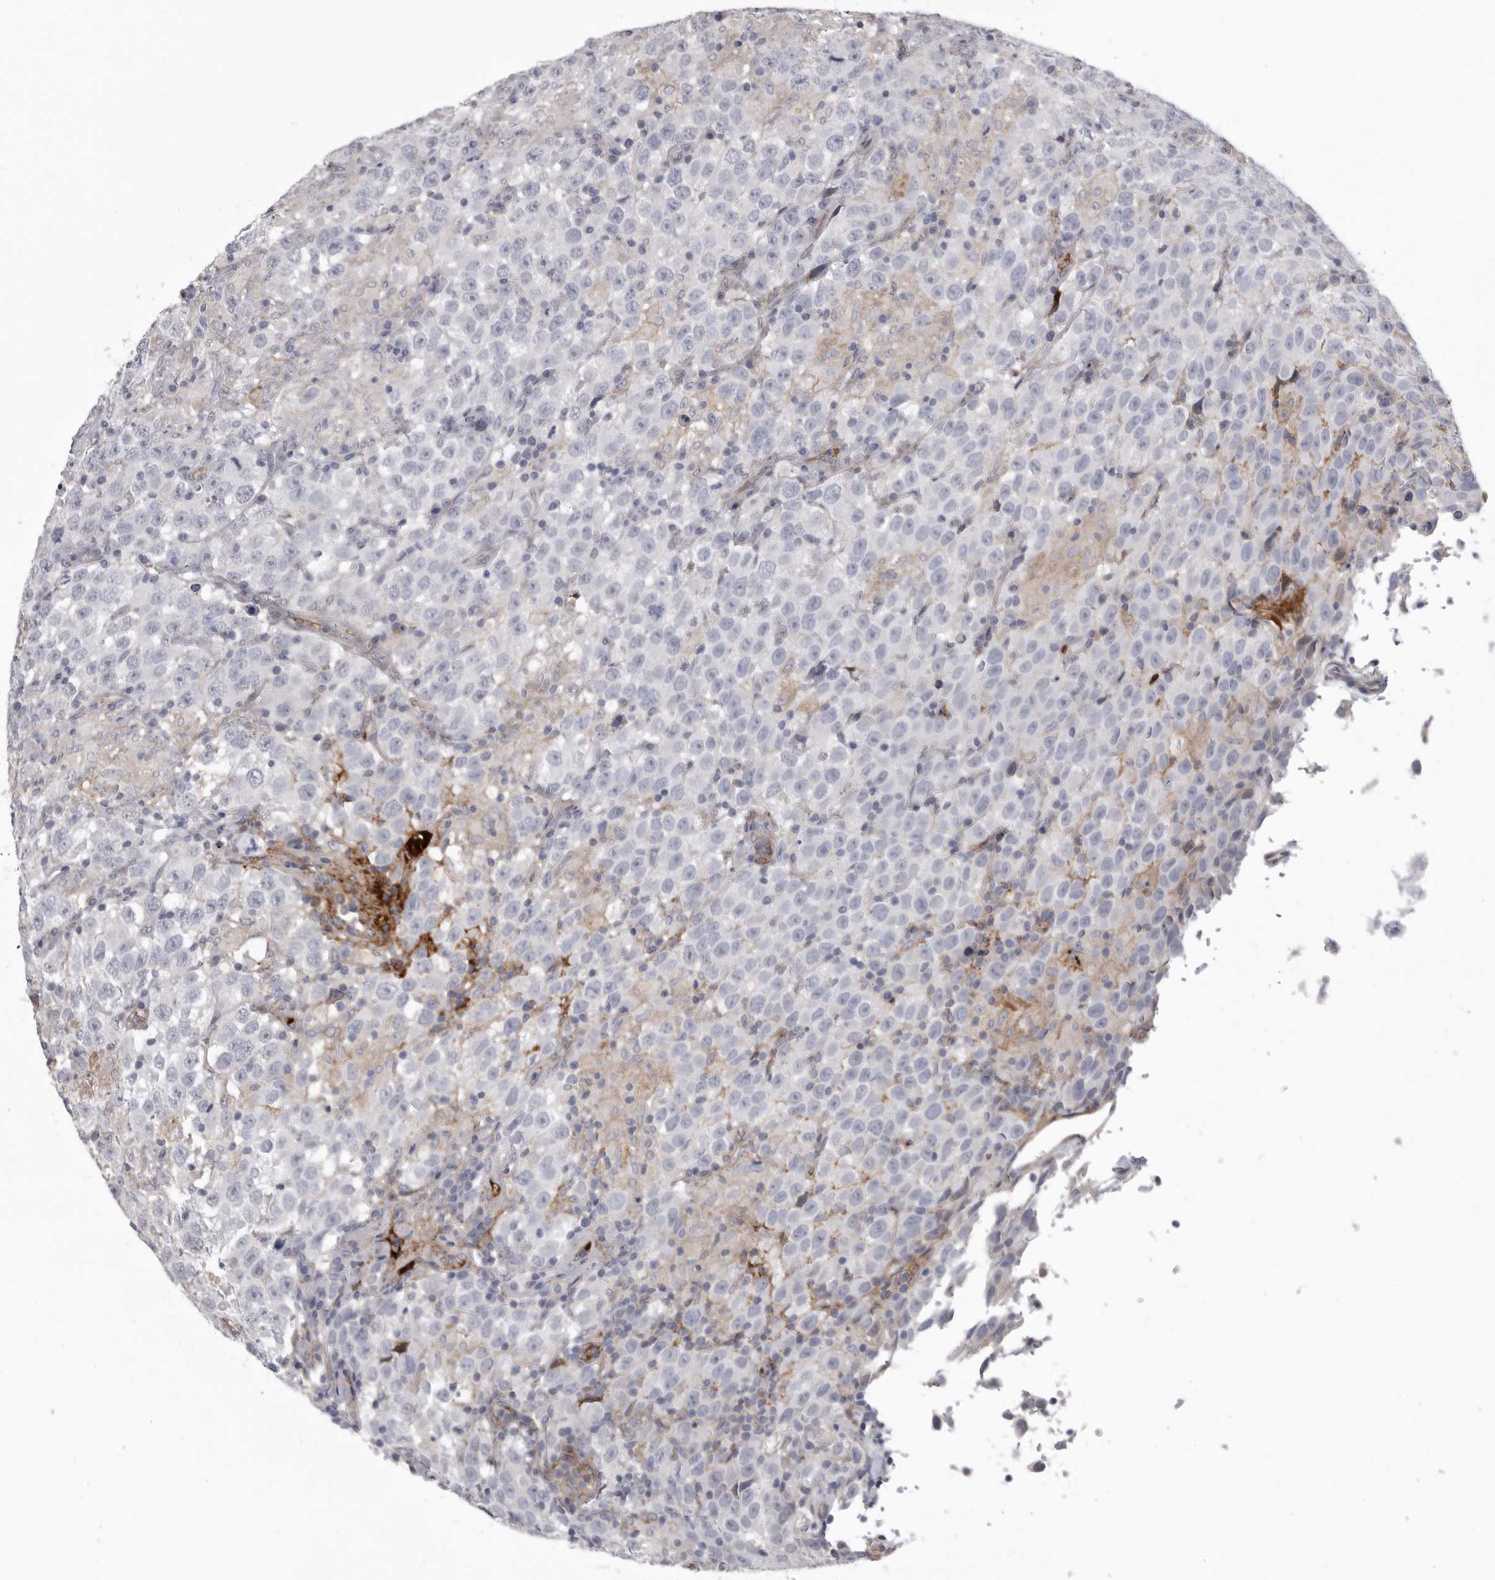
{"staining": {"intensity": "weak", "quantity": "<25%", "location": "cytoplasmic/membranous"}, "tissue": "testis cancer", "cell_type": "Tumor cells", "image_type": "cancer", "snomed": [{"axis": "morphology", "description": "Seminoma, NOS"}, {"axis": "topography", "description": "Testis"}], "caption": "The photomicrograph displays no staining of tumor cells in seminoma (testis).", "gene": "SERPING1", "patient": {"sex": "male", "age": 41}}